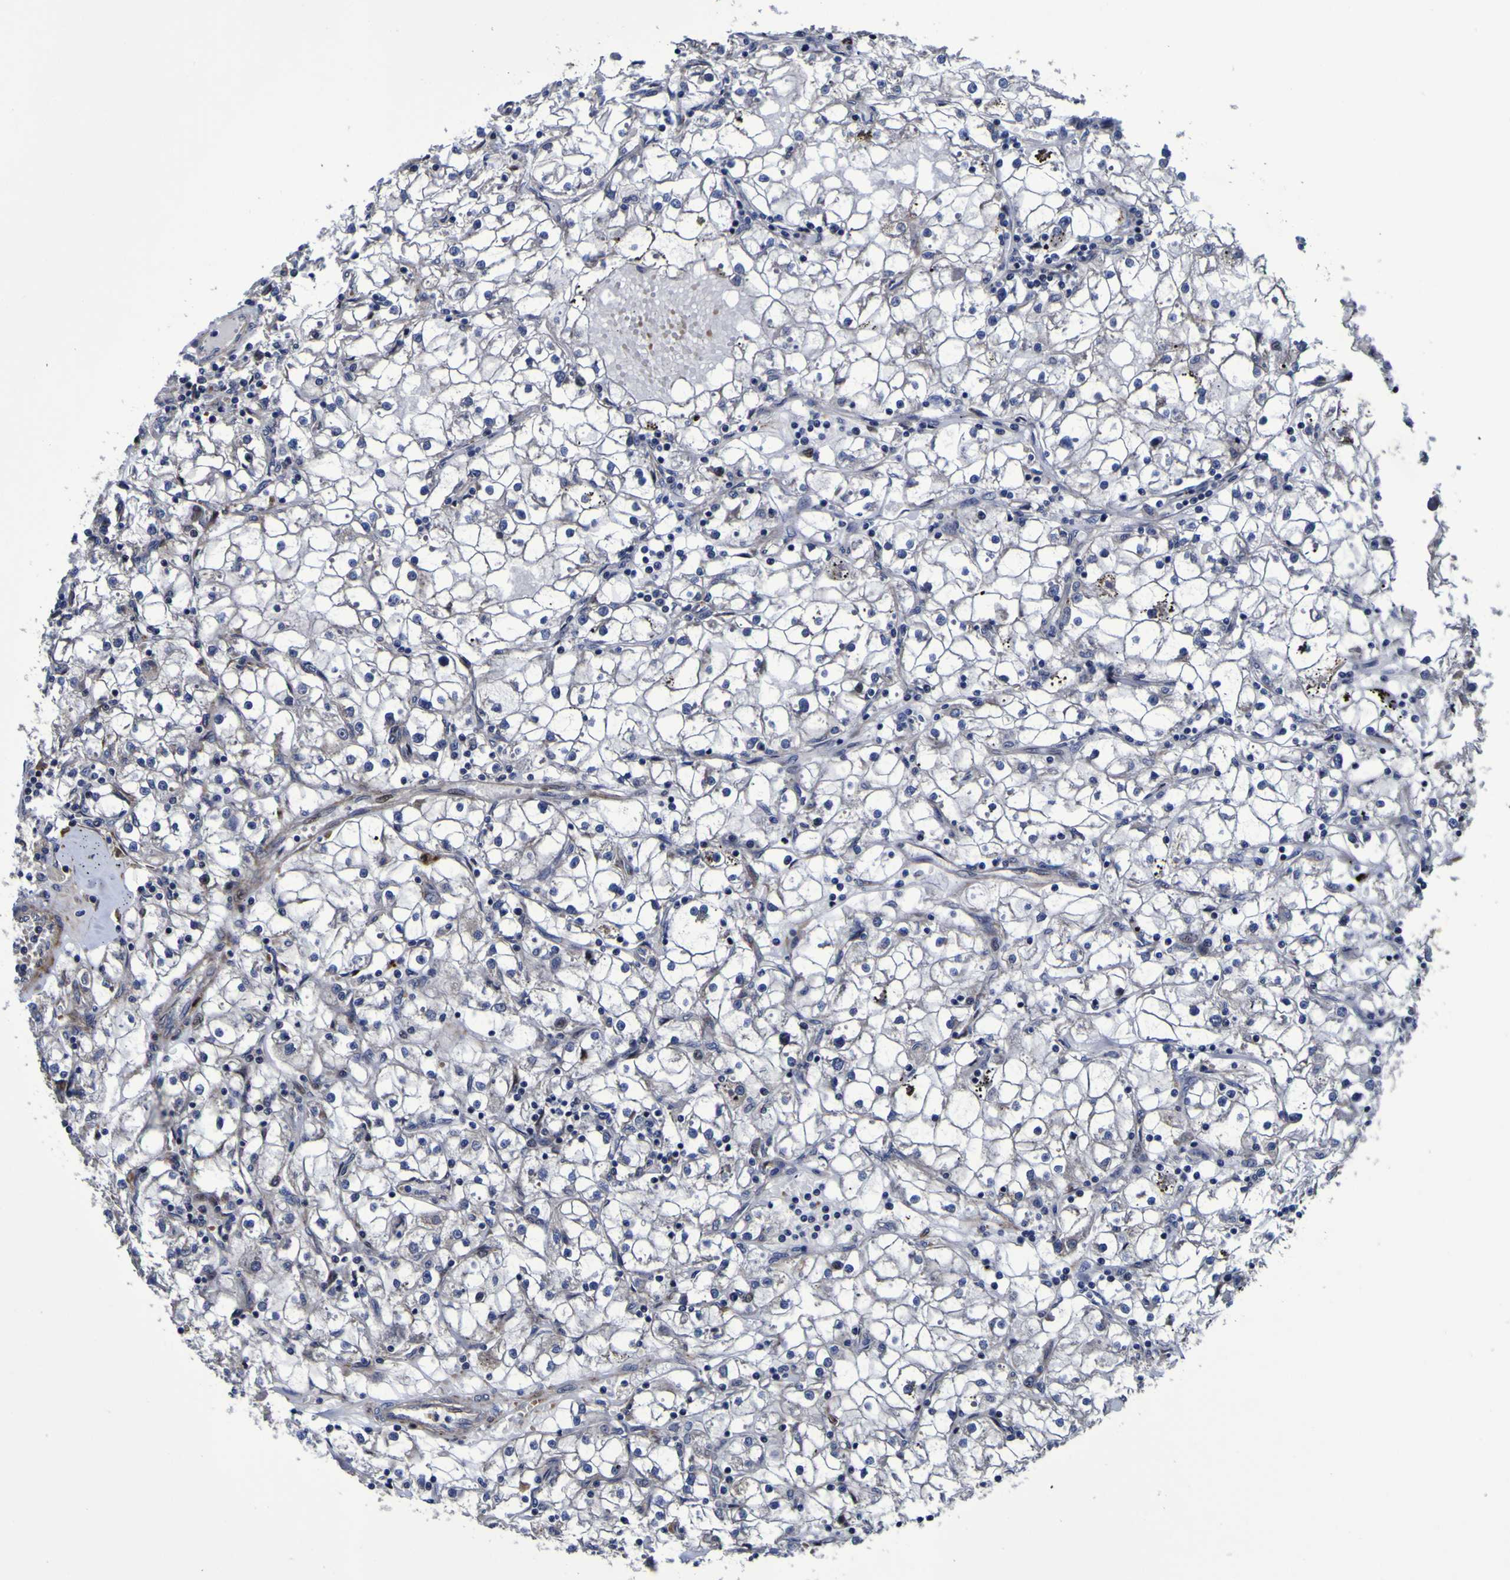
{"staining": {"intensity": "negative", "quantity": "none", "location": "none"}, "tissue": "renal cancer", "cell_type": "Tumor cells", "image_type": "cancer", "snomed": [{"axis": "morphology", "description": "Adenocarcinoma, NOS"}, {"axis": "topography", "description": "Kidney"}], "caption": "Tumor cells show no significant positivity in adenocarcinoma (renal). Nuclei are stained in blue.", "gene": "MGLL", "patient": {"sex": "male", "age": 56}}